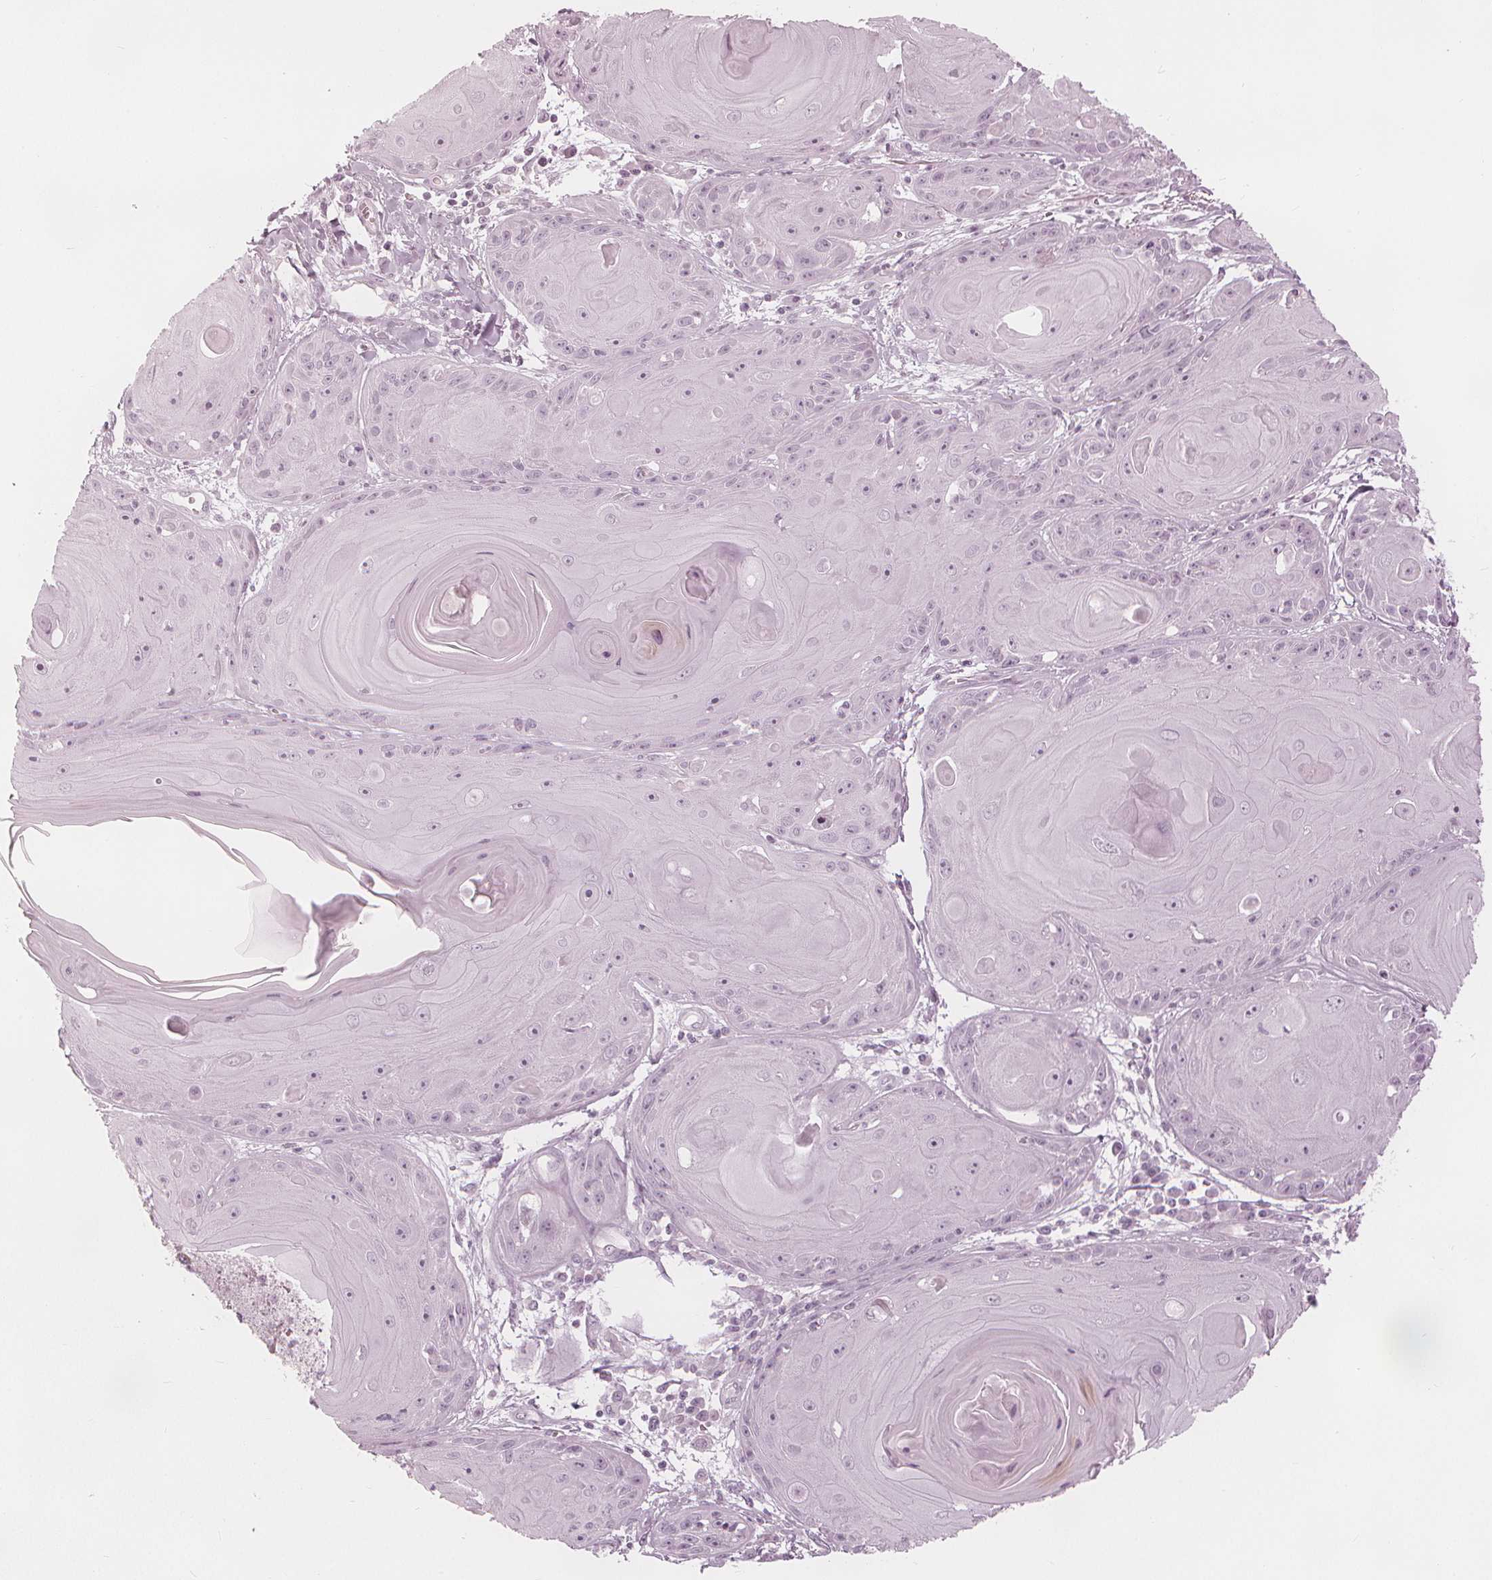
{"staining": {"intensity": "negative", "quantity": "none", "location": "none"}, "tissue": "skin cancer", "cell_type": "Tumor cells", "image_type": "cancer", "snomed": [{"axis": "morphology", "description": "Squamous cell carcinoma, NOS"}, {"axis": "topography", "description": "Skin"}, {"axis": "topography", "description": "Vulva"}], "caption": "Photomicrograph shows no significant protein positivity in tumor cells of squamous cell carcinoma (skin). Brightfield microscopy of immunohistochemistry (IHC) stained with DAB (3,3'-diaminobenzidine) (brown) and hematoxylin (blue), captured at high magnification.", "gene": "PAEP", "patient": {"sex": "female", "age": 85}}